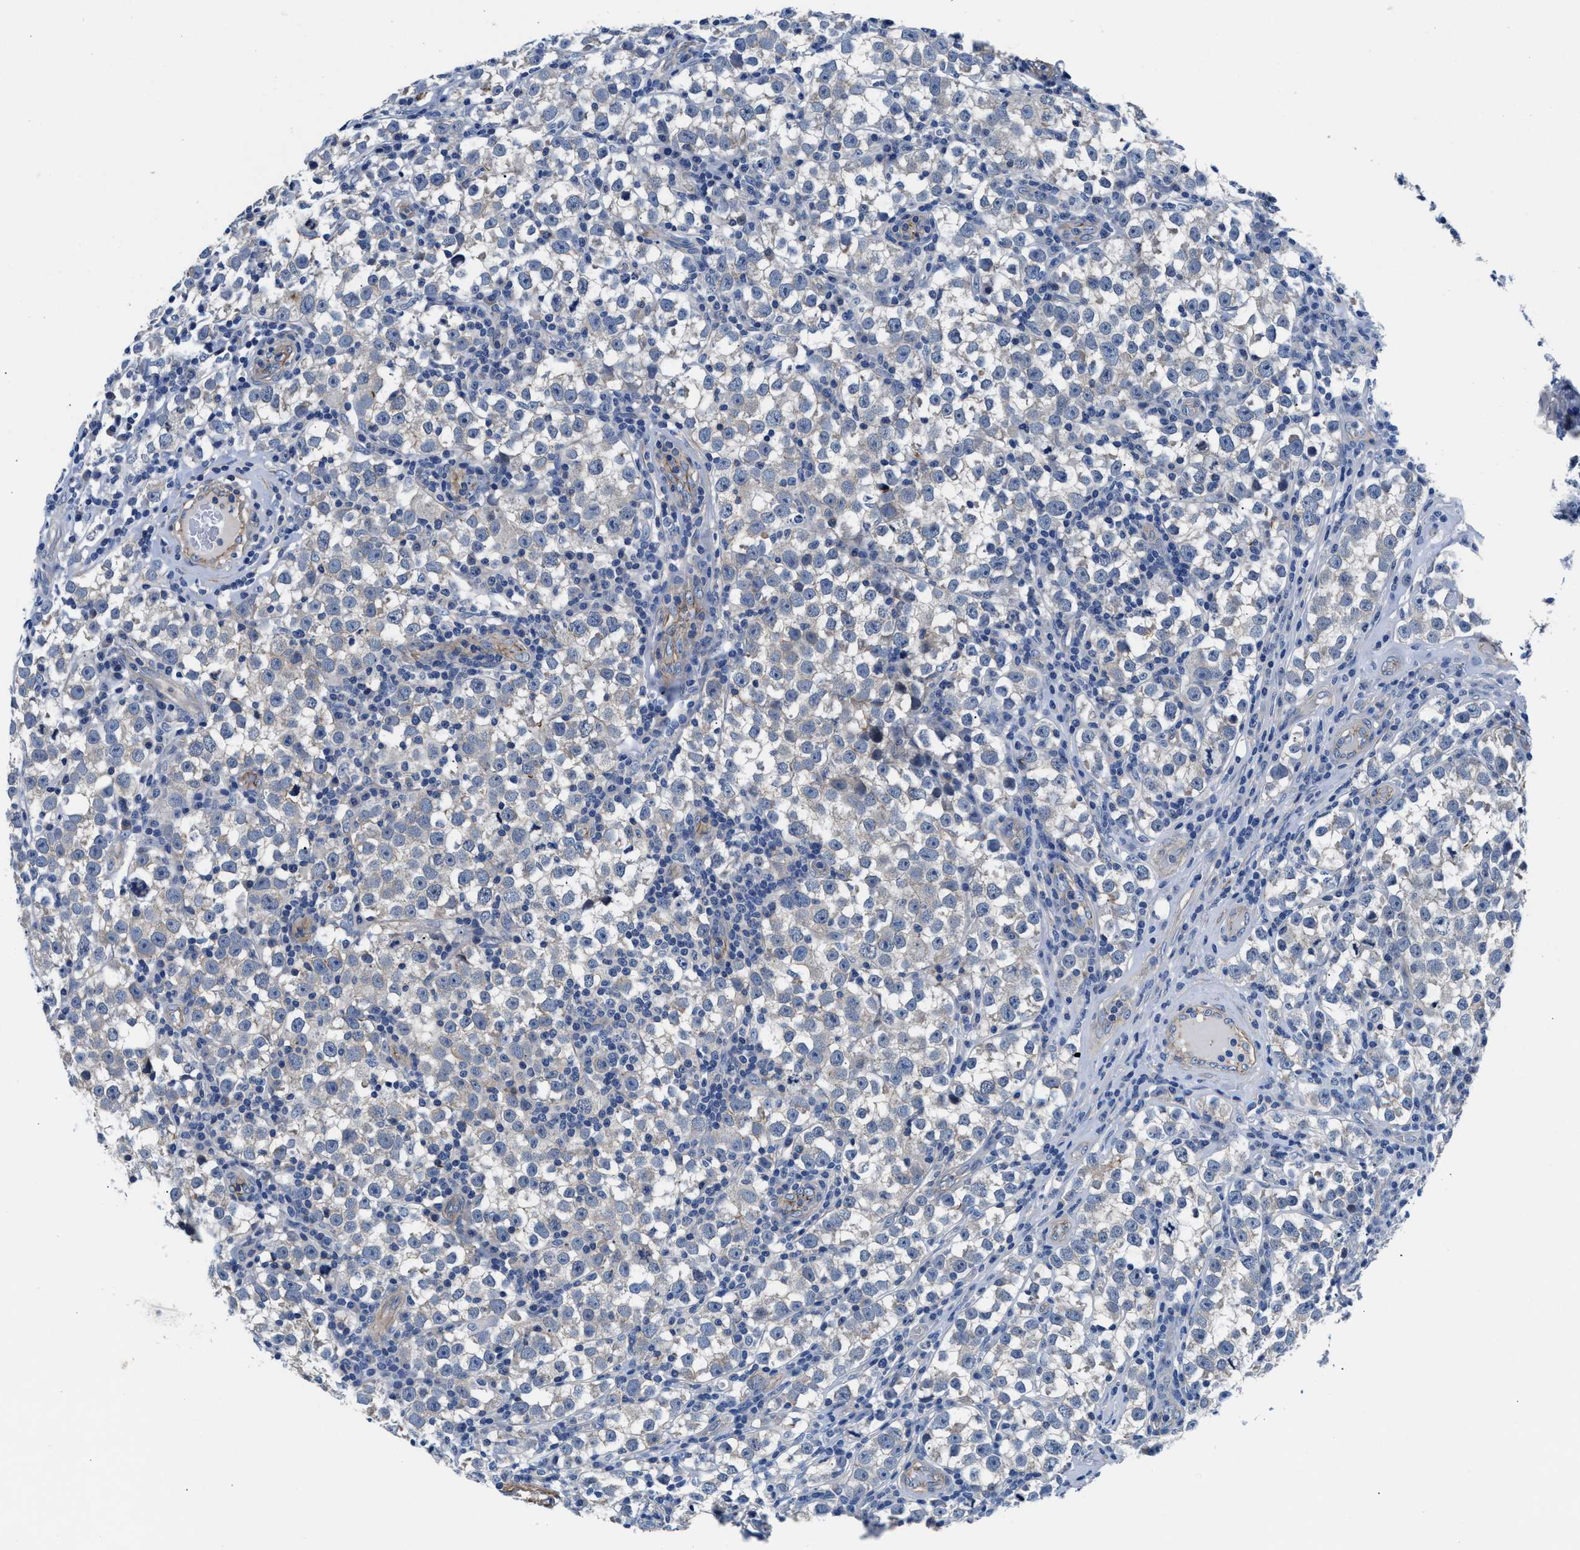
{"staining": {"intensity": "negative", "quantity": "none", "location": "none"}, "tissue": "testis cancer", "cell_type": "Tumor cells", "image_type": "cancer", "snomed": [{"axis": "morphology", "description": "Normal tissue, NOS"}, {"axis": "morphology", "description": "Seminoma, NOS"}, {"axis": "topography", "description": "Testis"}], "caption": "Immunohistochemical staining of human testis cancer (seminoma) reveals no significant expression in tumor cells.", "gene": "PARG", "patient": {"sex": "male", "age": 43}}